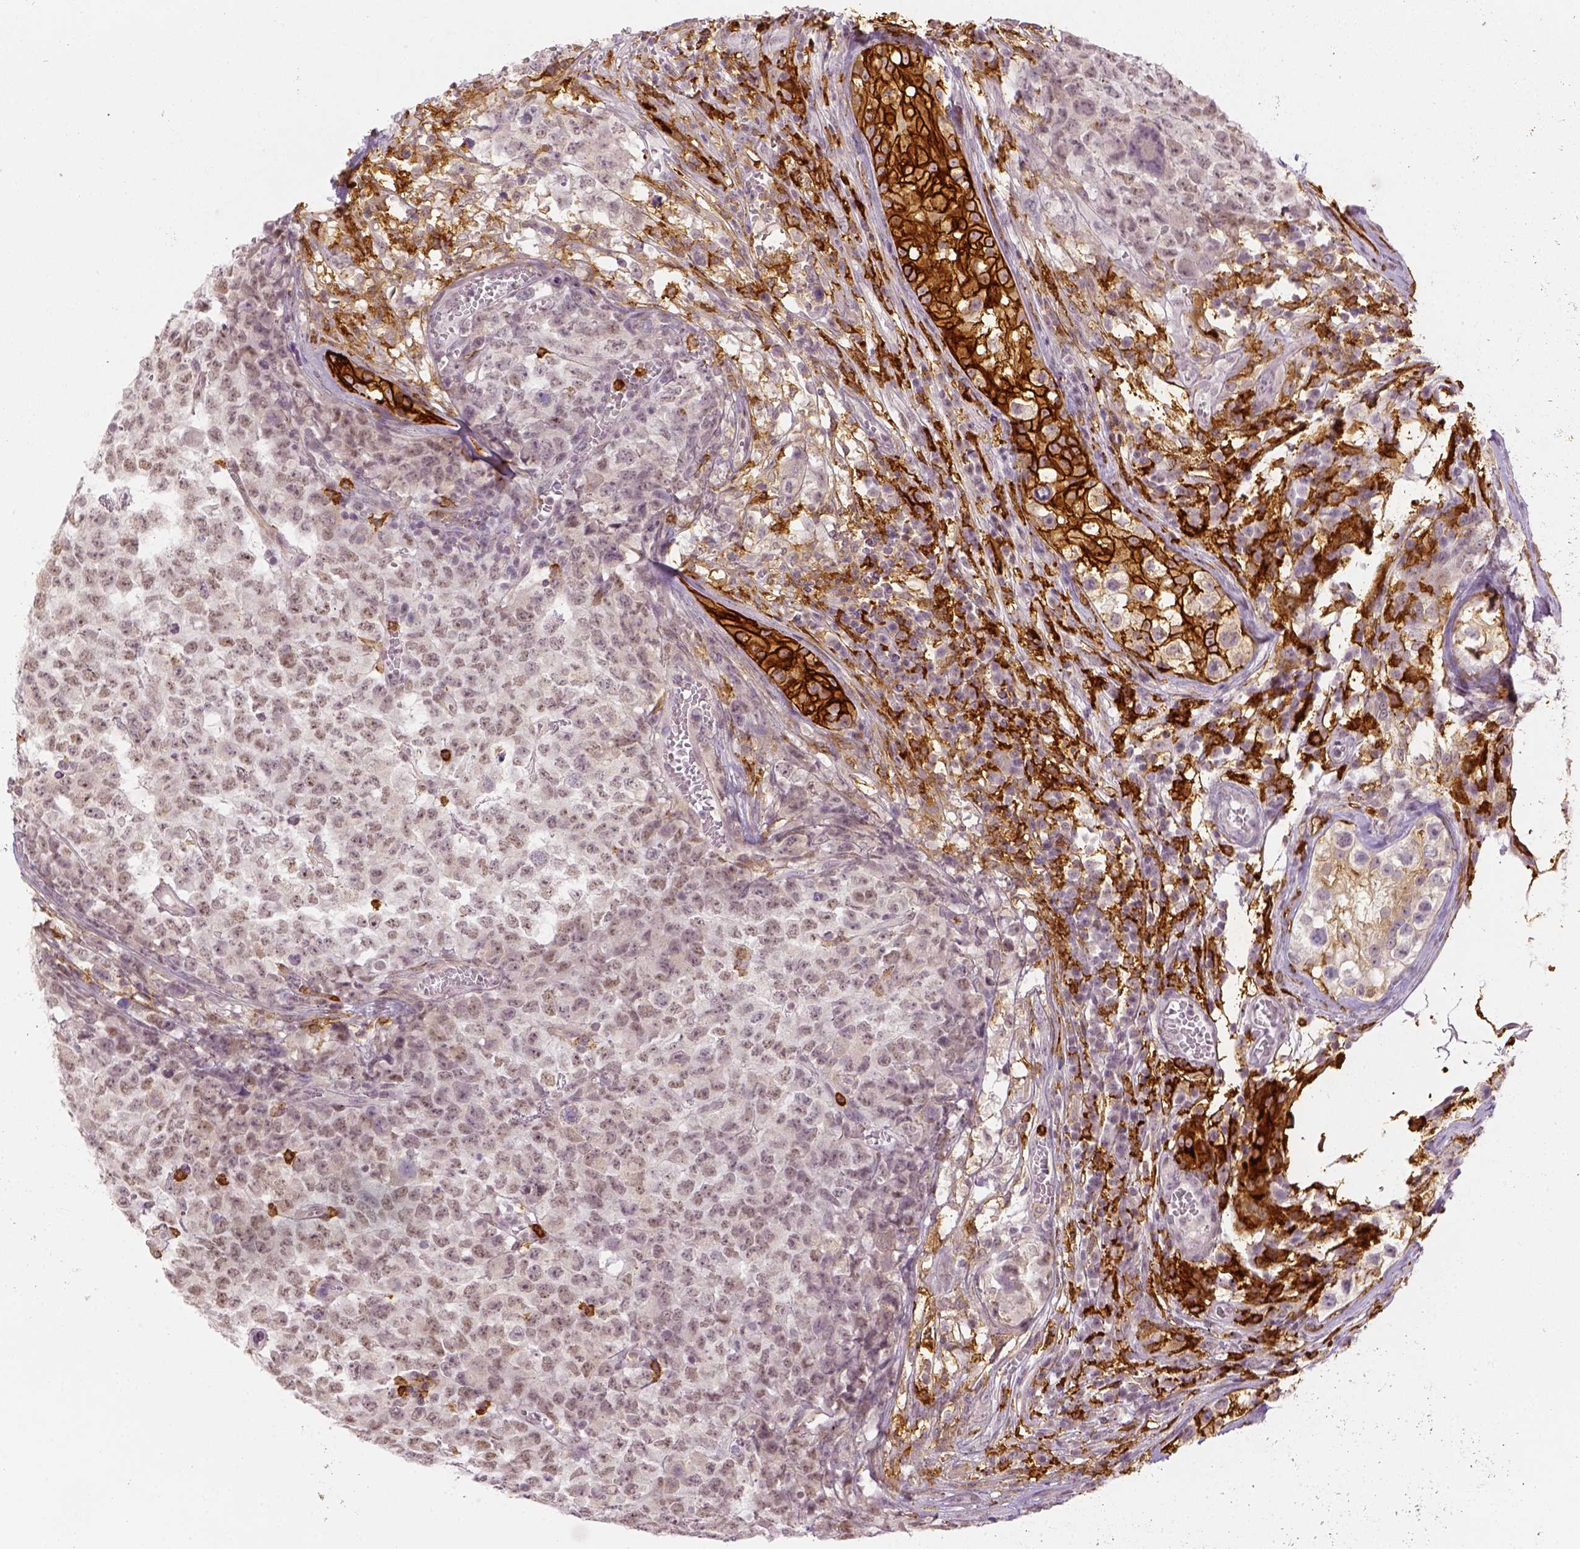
{"staining": {"intensity": "negative", "quantity": "none", "location": "none"}, "tissue": "testis cancer", "cell_type": "Tumor cells", "image_type": "cancer", "snomed": [{"axis": "morphology", "description": "Carcinoma, Embryonal, NOS"}, {"axis": "topography", "description": "Testis"}], "caption": "Tumor cells show no significant staining in embryonal carcinoma (testis).", "gene": "CD14", "patient": {"sex": "male", "age": 23}}